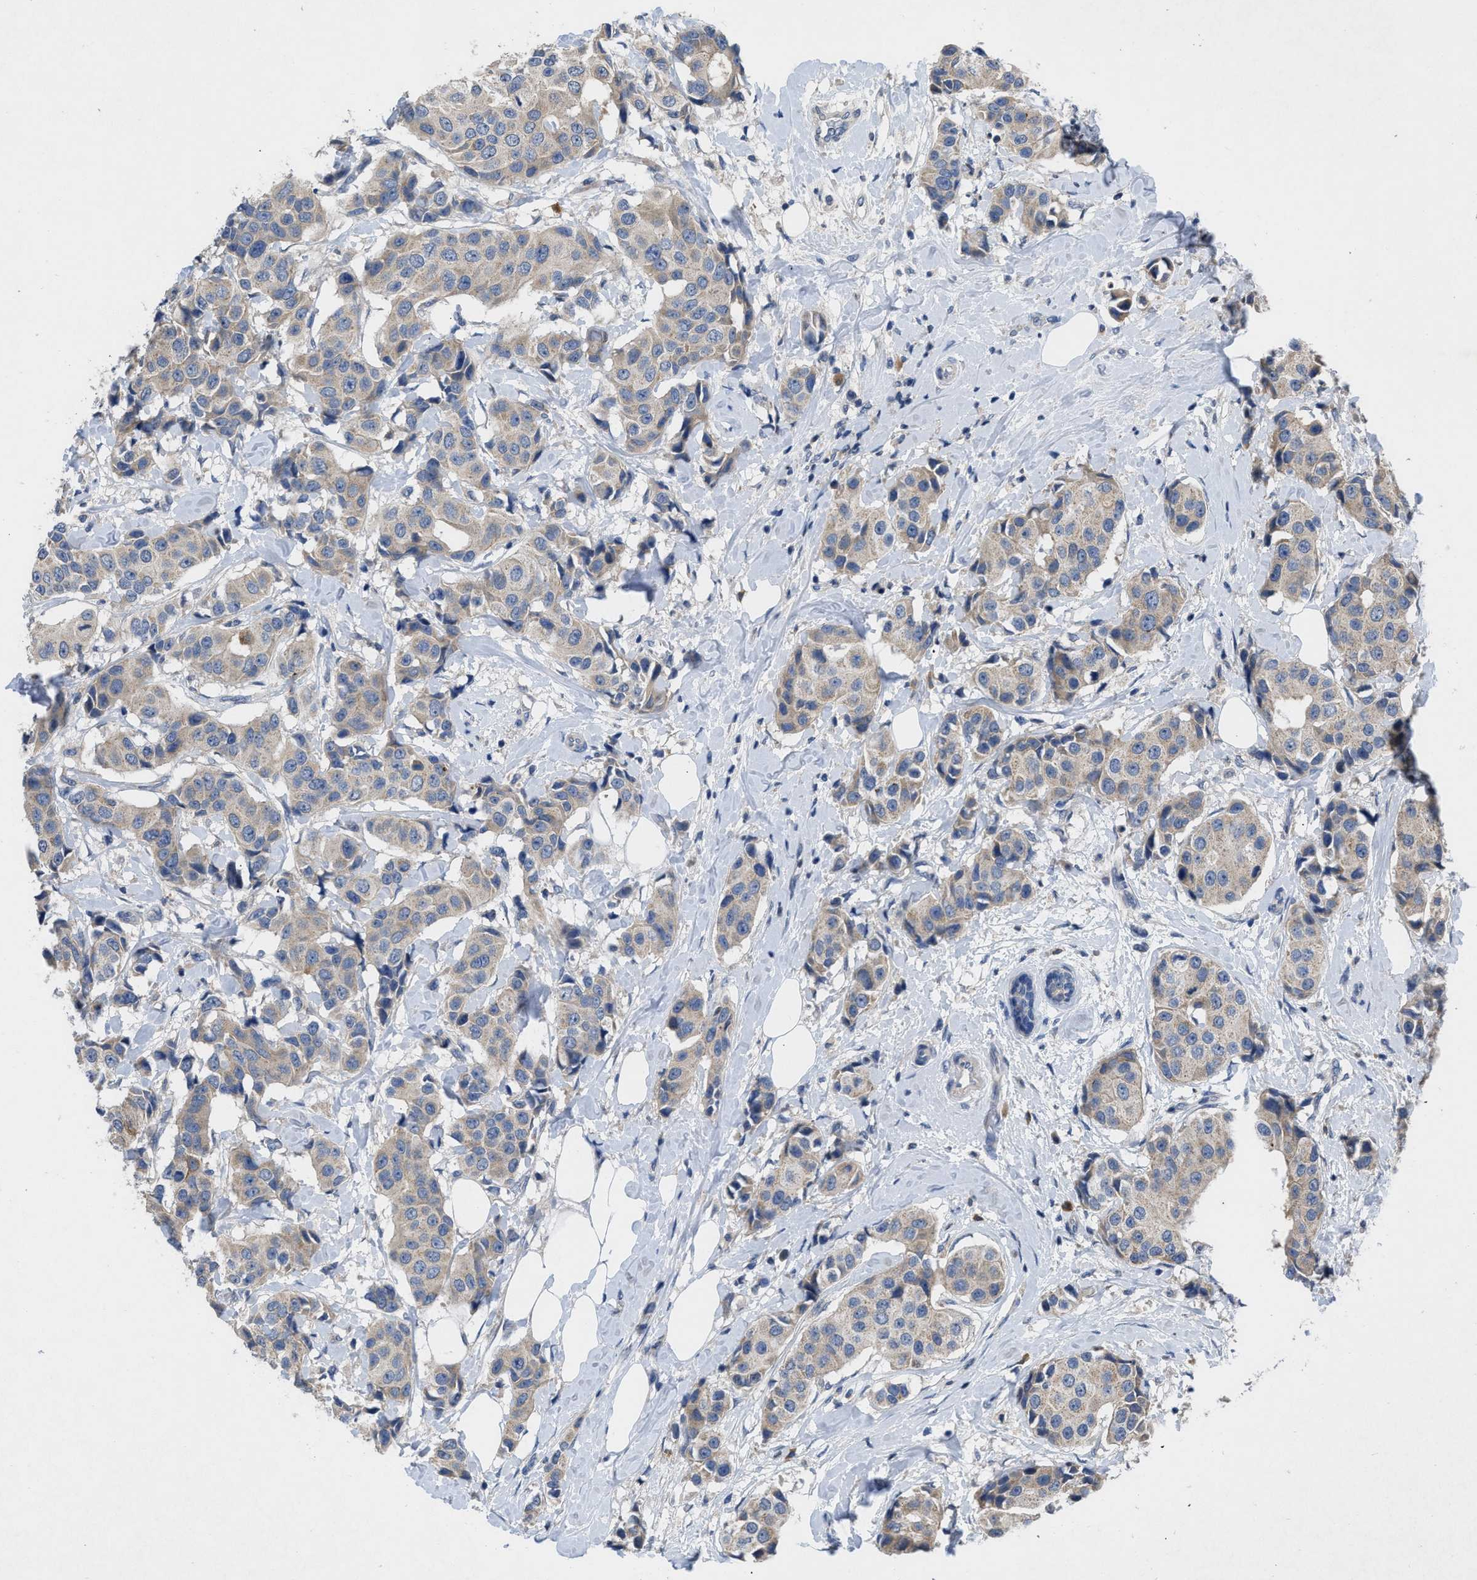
{"staining": {"intensity": "weak", "quantity": "<25%", "location": "cytoplasmic/membranous"}, "tissue": "breast cancer", "cell_type": "Tumor cells", "image_type": "cancer", "snomed": [{"axis": "morphology", "description": "Normal tissue, NOS"}, {"axis": "morphology", "description": "Duct carcinoma"}, {"axis": "topography", "description": "Breast"}], "caption": "The micrograph exhibits no significant staining in tumor cells of breast cancer (invasive ductal carcinoma).", "gene": "VPS4A", "patient": {"sex": "female", "age": 39}}